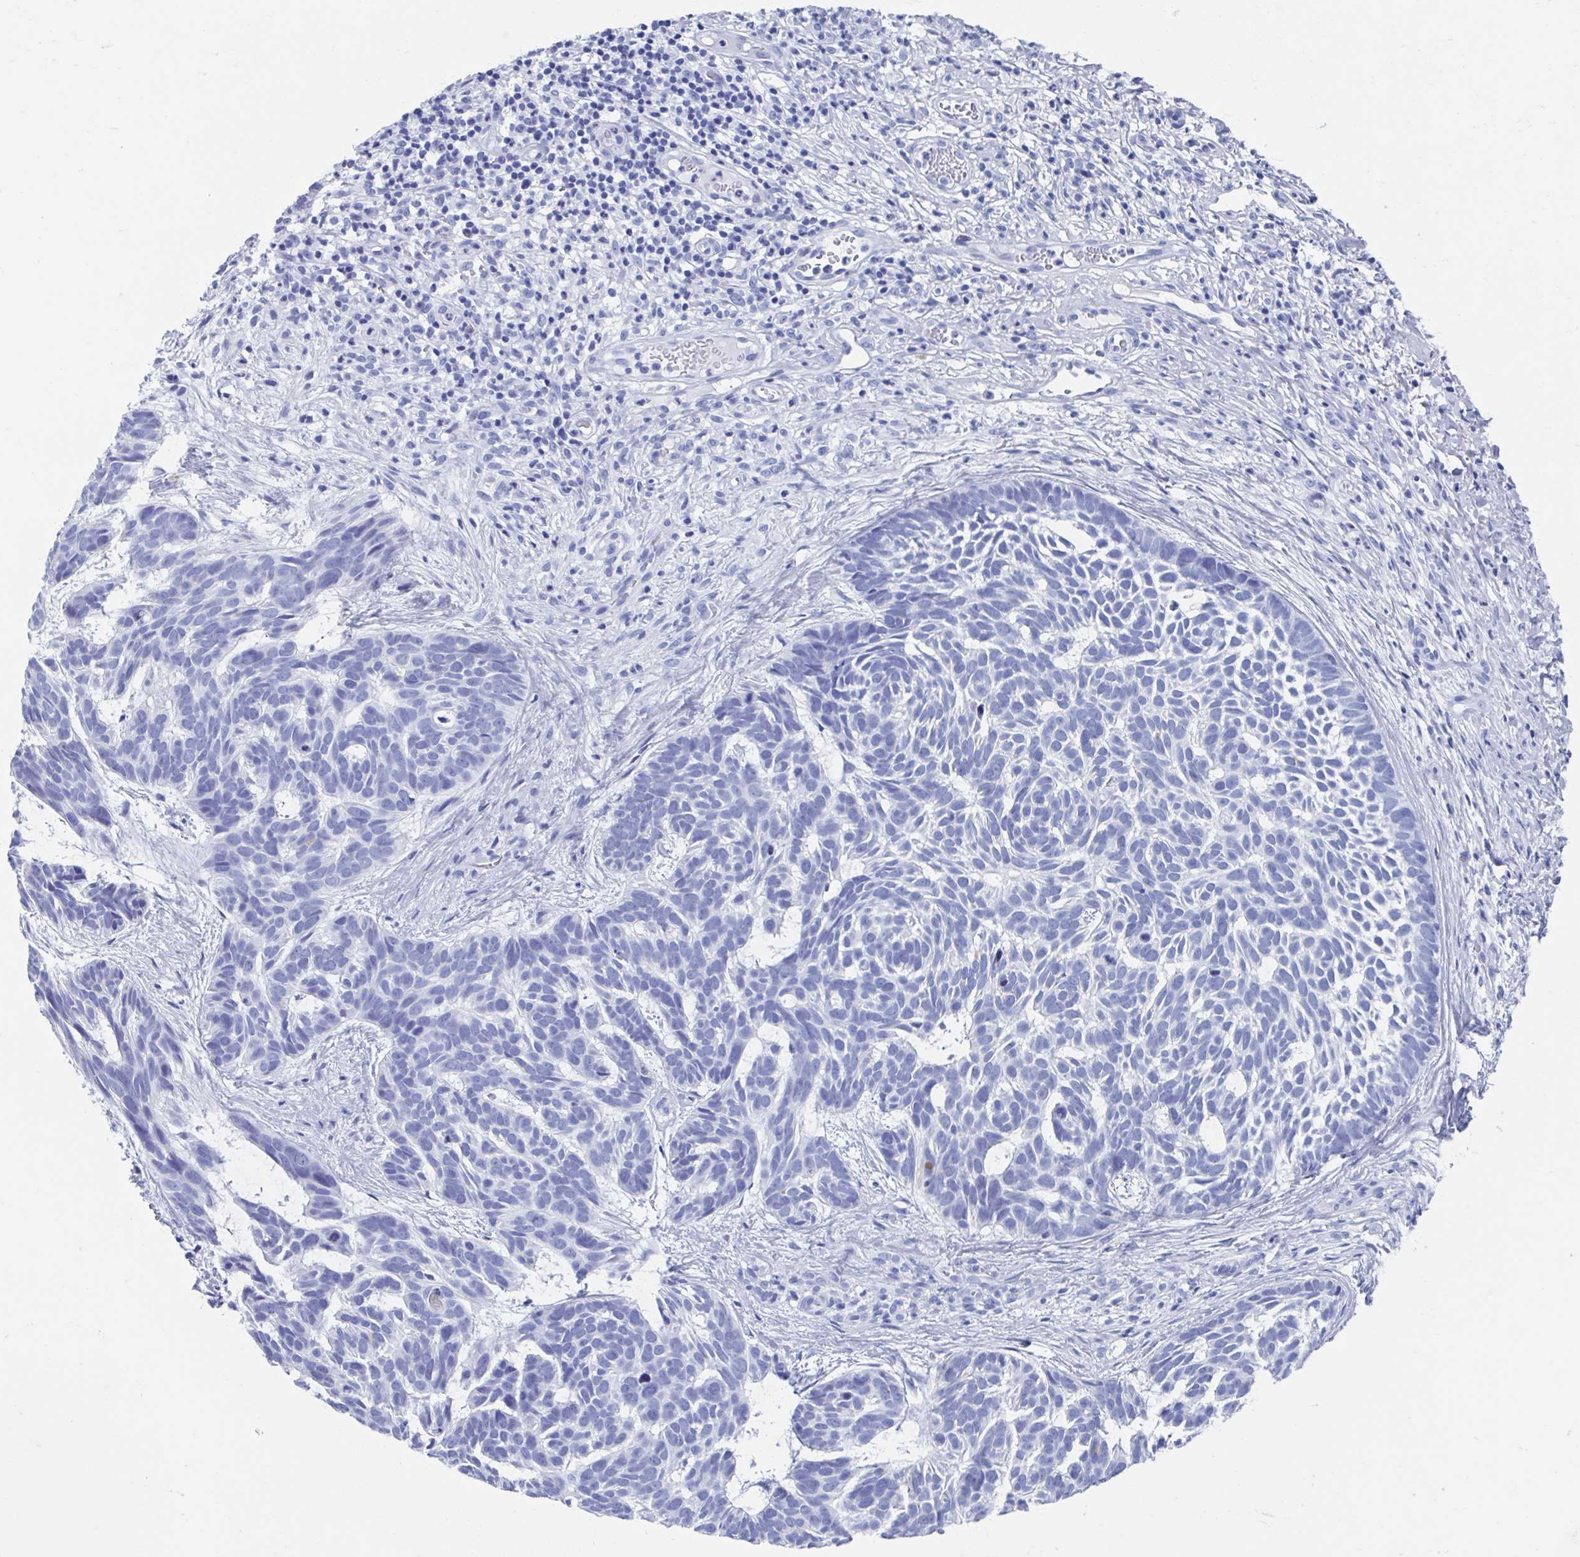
{"staining": {"intensity": "negative", "quantity": "none", "location": "none"}, "tissue": "skin cancer", "cell_type": "Tumor cells", "image_type": "cancer", "snomed": [{"axis": "morphology", "description": "Basal cell carcinoma"}, {"axis": "topography", "description": "Skin"}], "caption": "Immunohistochemistry photomicrograph of skin cancer (basal cell carcinoma) stained for a protein (brown), which reveals no positivity in tumor cells.", "gene": "C10orf53", "patient": {"sex": "male", "age": 78}}